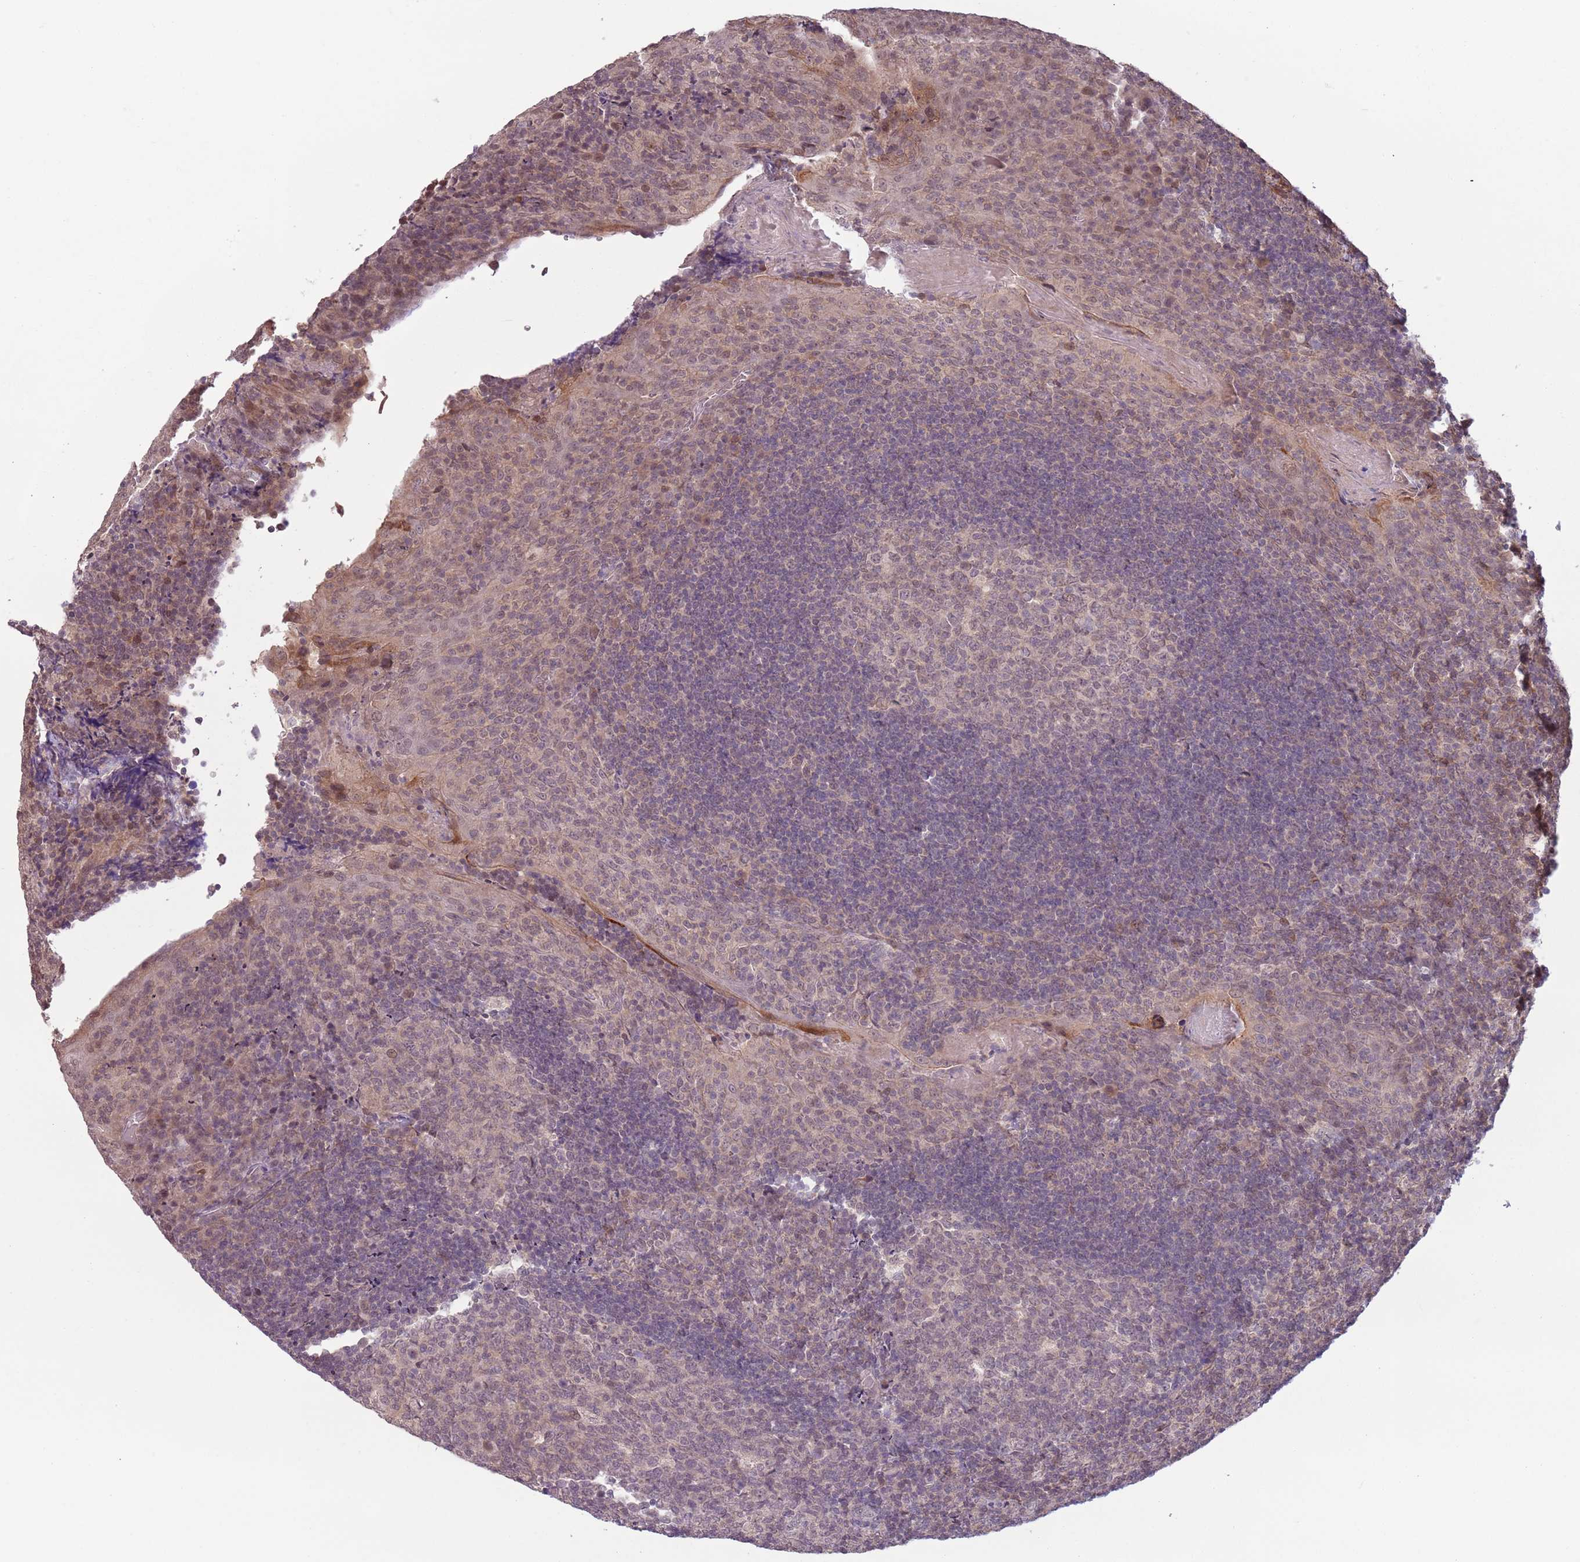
{"staining": {"intensity": "negative", "quantity": "none", "location": "none"}, "tissue": "tonsil", "cell_type": "Germinal center cells", "image_type": "normal", "snomed": [{"axis": "morphology", "description": "Normal tissue, NOS"}, {"axis": "topography", "description": "Tonsil"}], "caption": "Benign tonsil was stained to show a protein in brown. There is no significant positivity in germinal center cells. (DAB immunohistochemistry (IHC) visualized using brightfield microscopy, high magnification).", "gene": "CCDC154", "patient": {"sex": "male", "age": 17}}